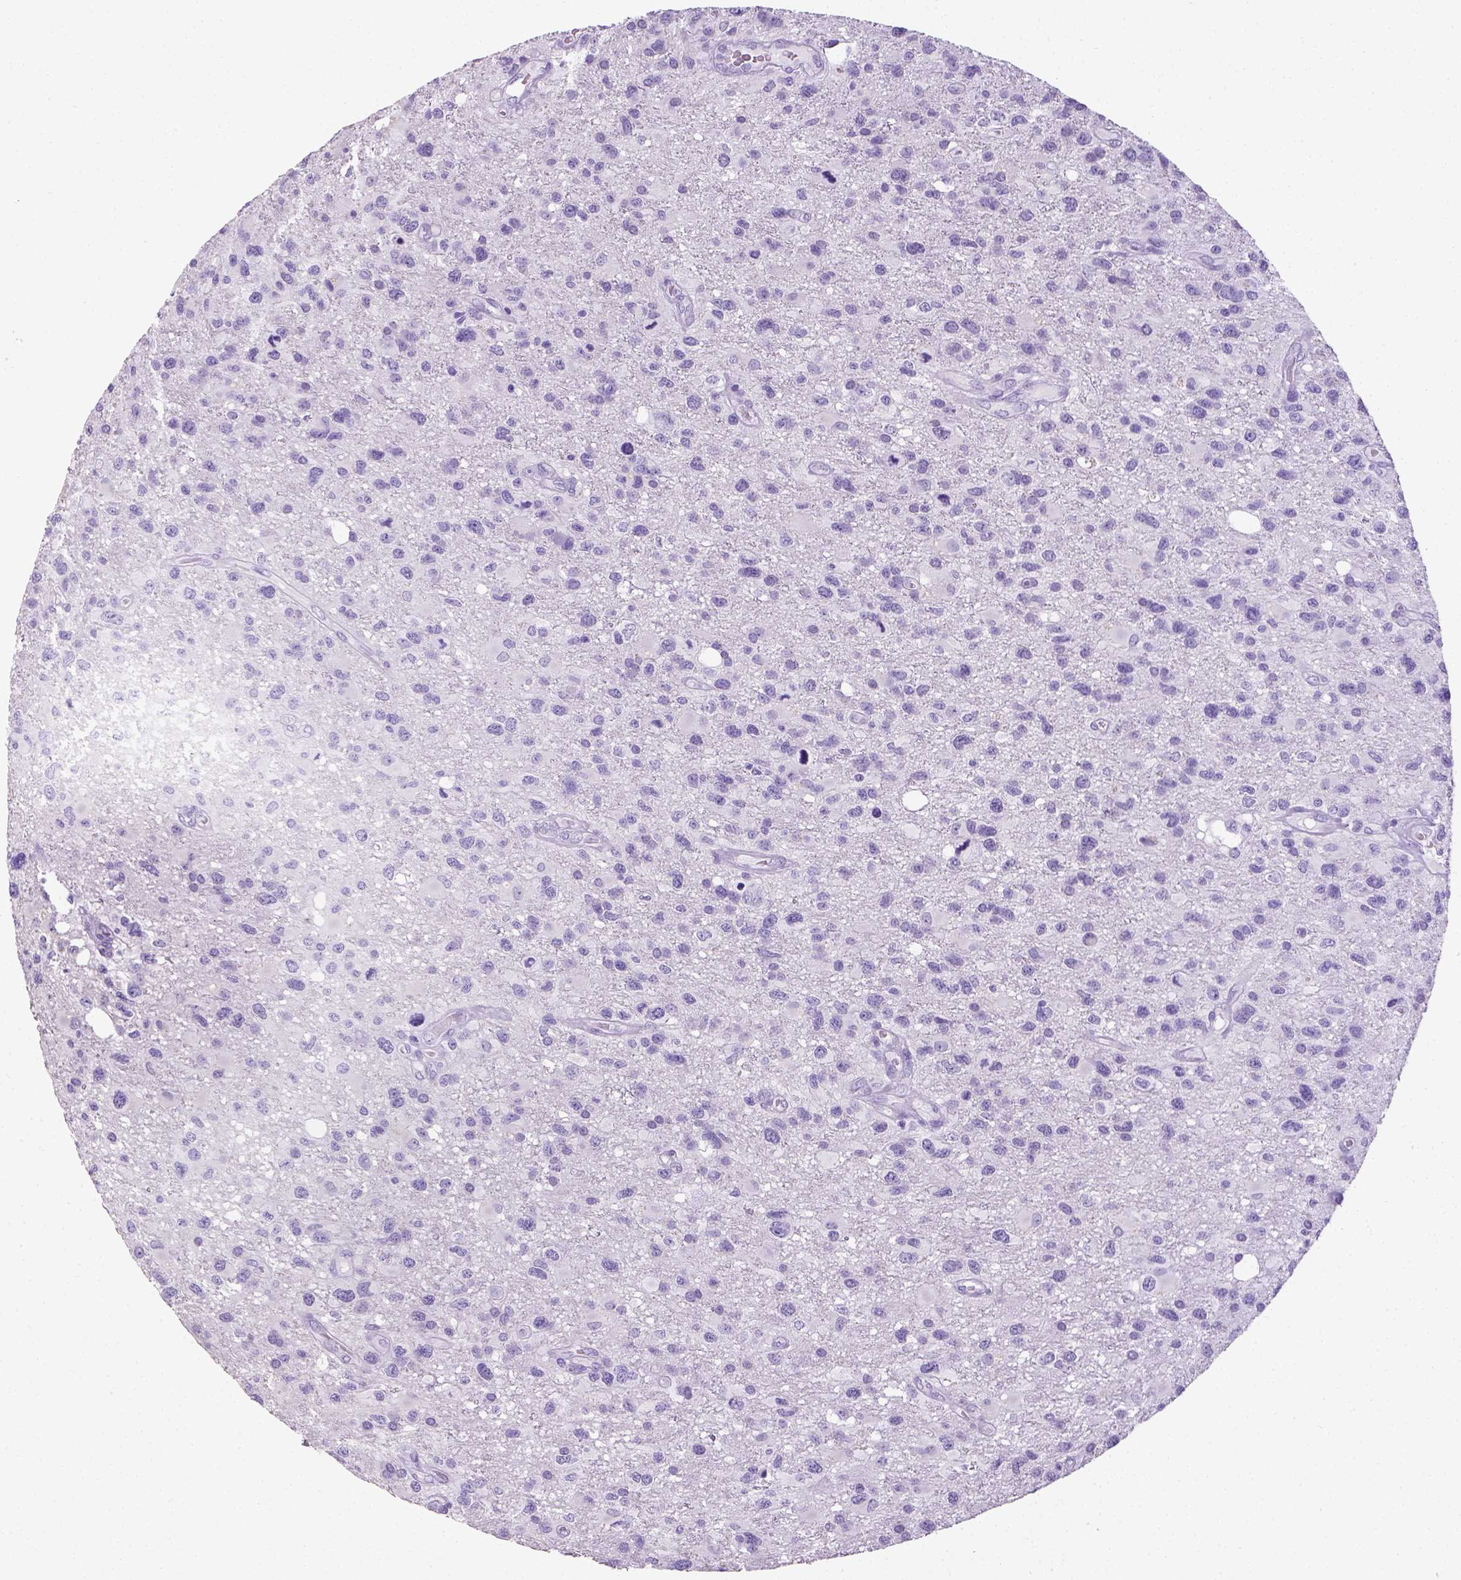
{"staining": {"intensity": "negative", "quantity": "none", "location": "none"}, "tissue": "glioma", "cell_type": "Tumor cells", "image_type": "cancer", "snomed": [{"axis": "morphology", "description": "Glioma, malignant, NOS"}, {"axis": "morphology", "description": "Glioma, malignant, High grade"}, {"axis": "topography", "description": "Brain"}], "caption": "Human glioma (malignant) stained for a protein using IHC demonstrates no positivity in tumor cells.", "gene": "LGSN", "patient": {"sex": "female", "age": 71}}